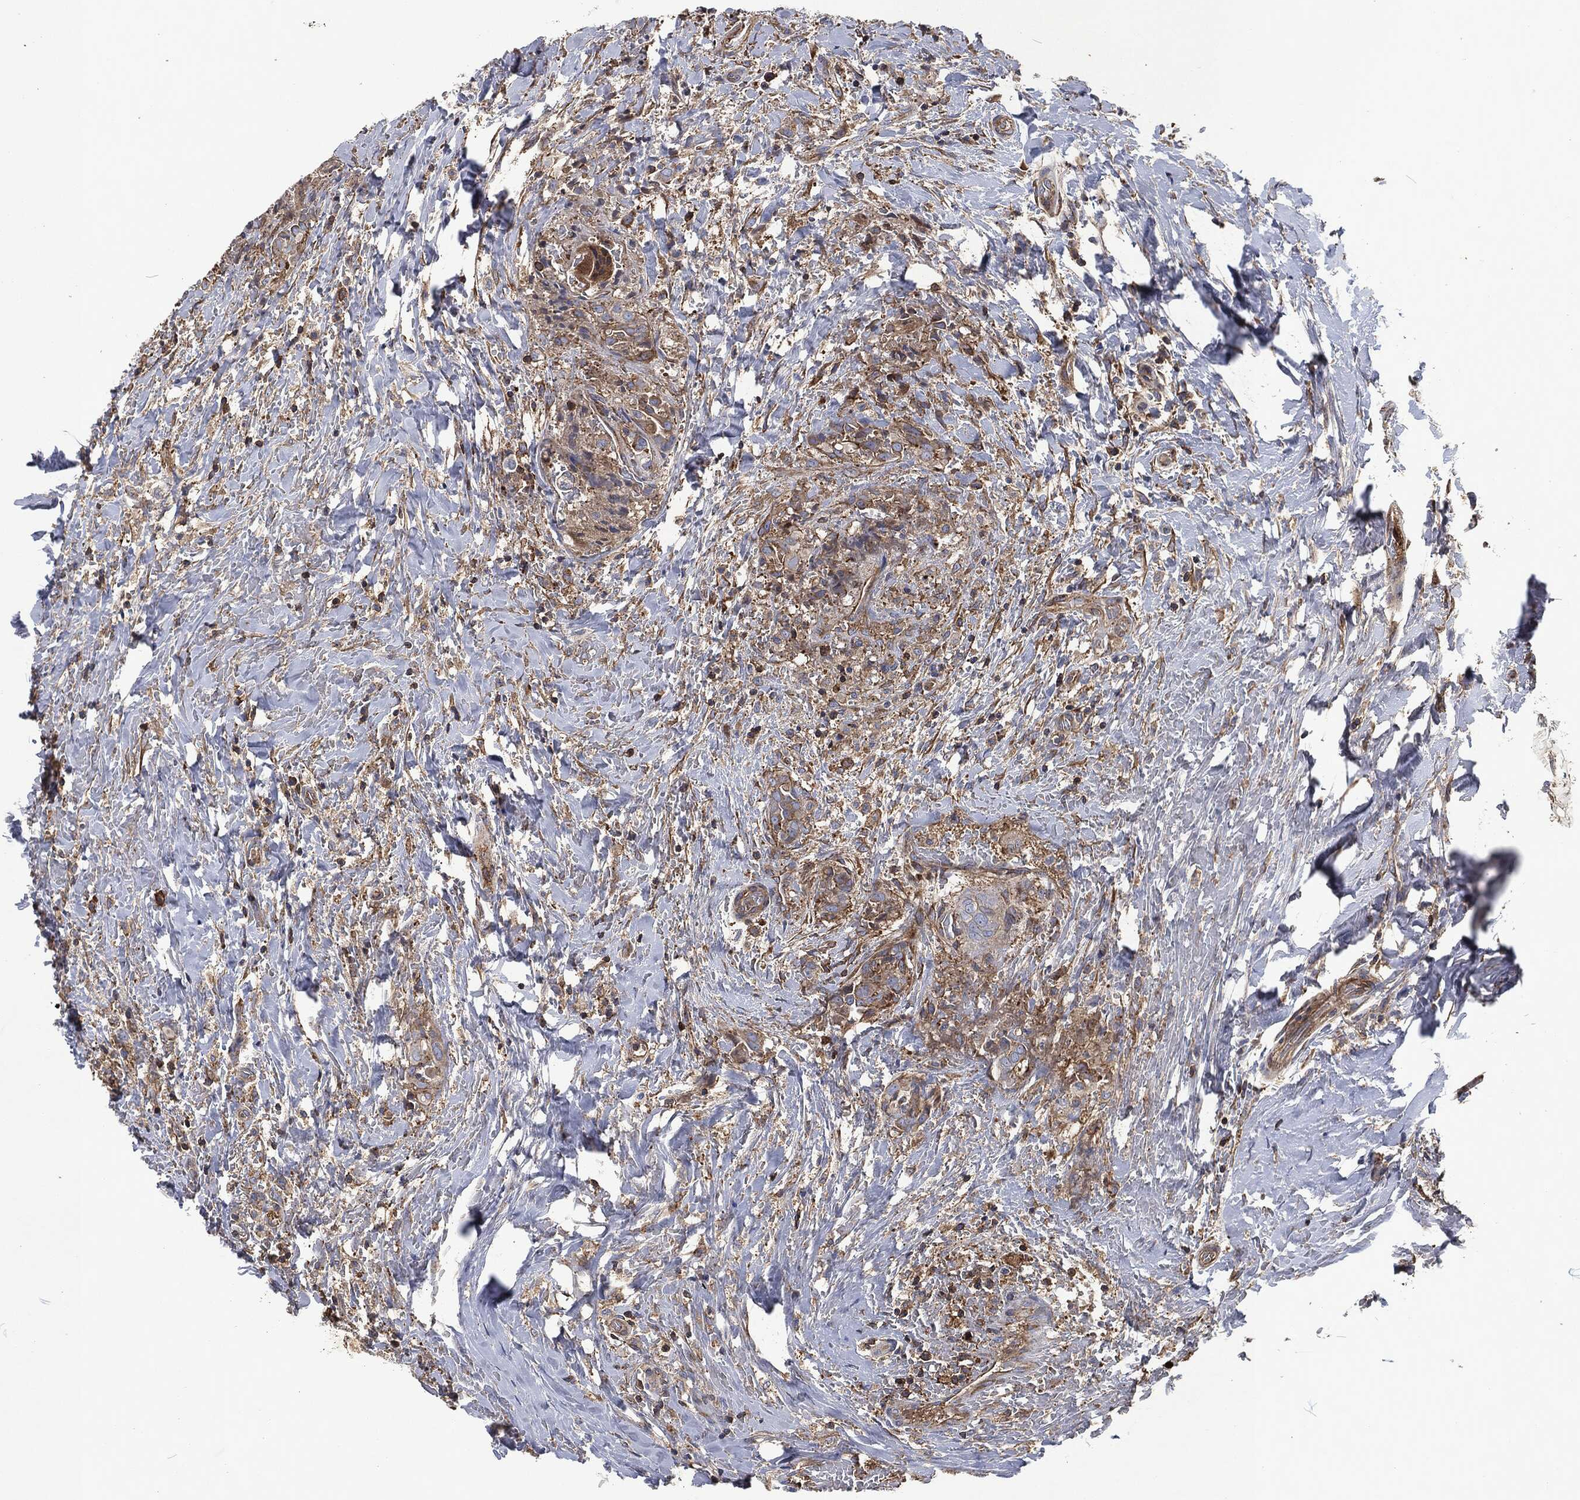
{"staining": {"intensity": "negative", "quantity": "none", "location": "none"}, "tissue": "thyroid cancer", "cell_type": "Tumor cells", "image_type": "cancer", "snomed": [{"axis": "morphology", "description": "Papillary adenocarcinoma, NOS"}, {"axis": "topography", "description": "Thyroid gland"}], "caption": "Photomicrograph shows no significant protein expression in tumor cells of papillary adenocarcinoma (thyroid).", "gene": "LGALS9", "patient": {"sex": "male", "age": 61}}